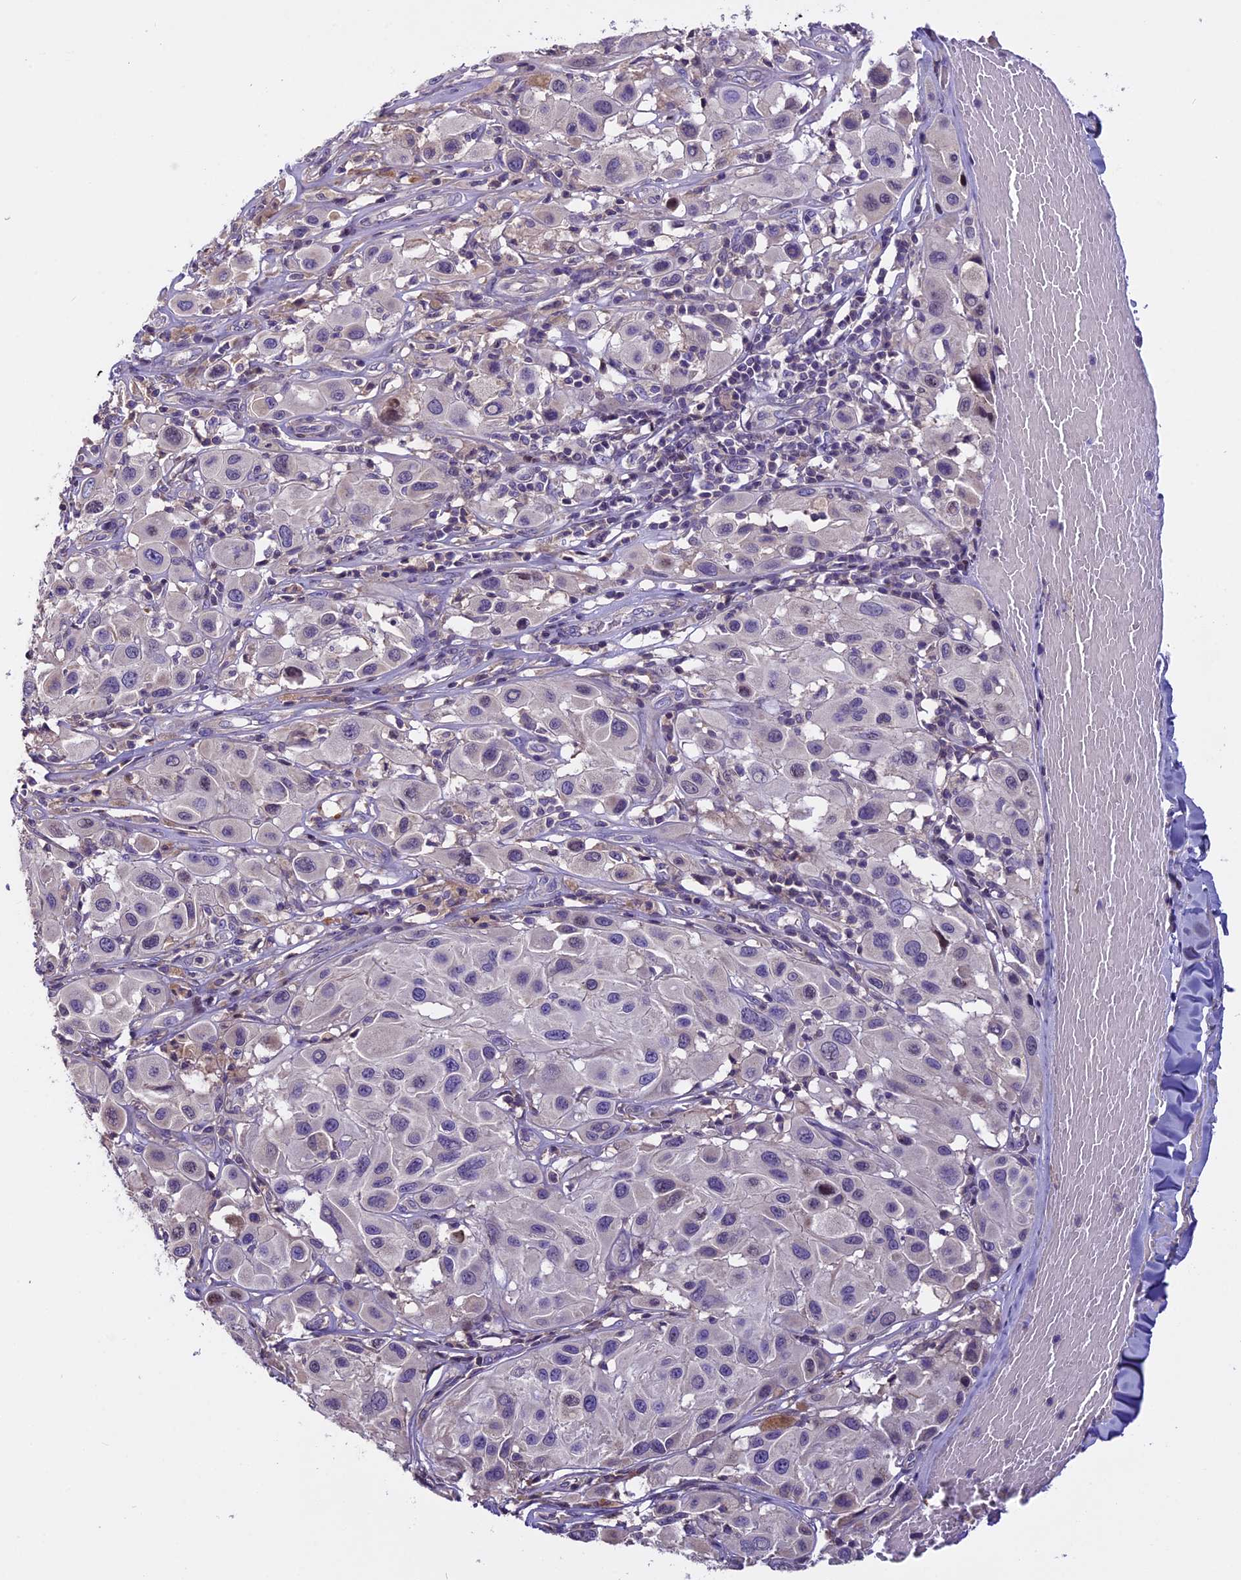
{"staining": {"intensity": "negative", "quantity": "none", "location": "none"}, "tissue": "melanoma", "cell_type": "Tumor cells", "image_type": "cancer", "snomed": [{"axis": "morphology", "description": "Malignant melanoma, Metastatic site"}, {"axis": "topography", "description": "Skin"}], "caption": "Image shows no significant protein staining in tumor cells of malignant melanoma (metastatic site). The staining was performed using DAB to visualize the protein expression in brown, while the nuclei were stained in blue with hematoxylin (Magnification: 20x).", "gene": "FAM98C", "patient": {"sex": "male", "age": 41}}